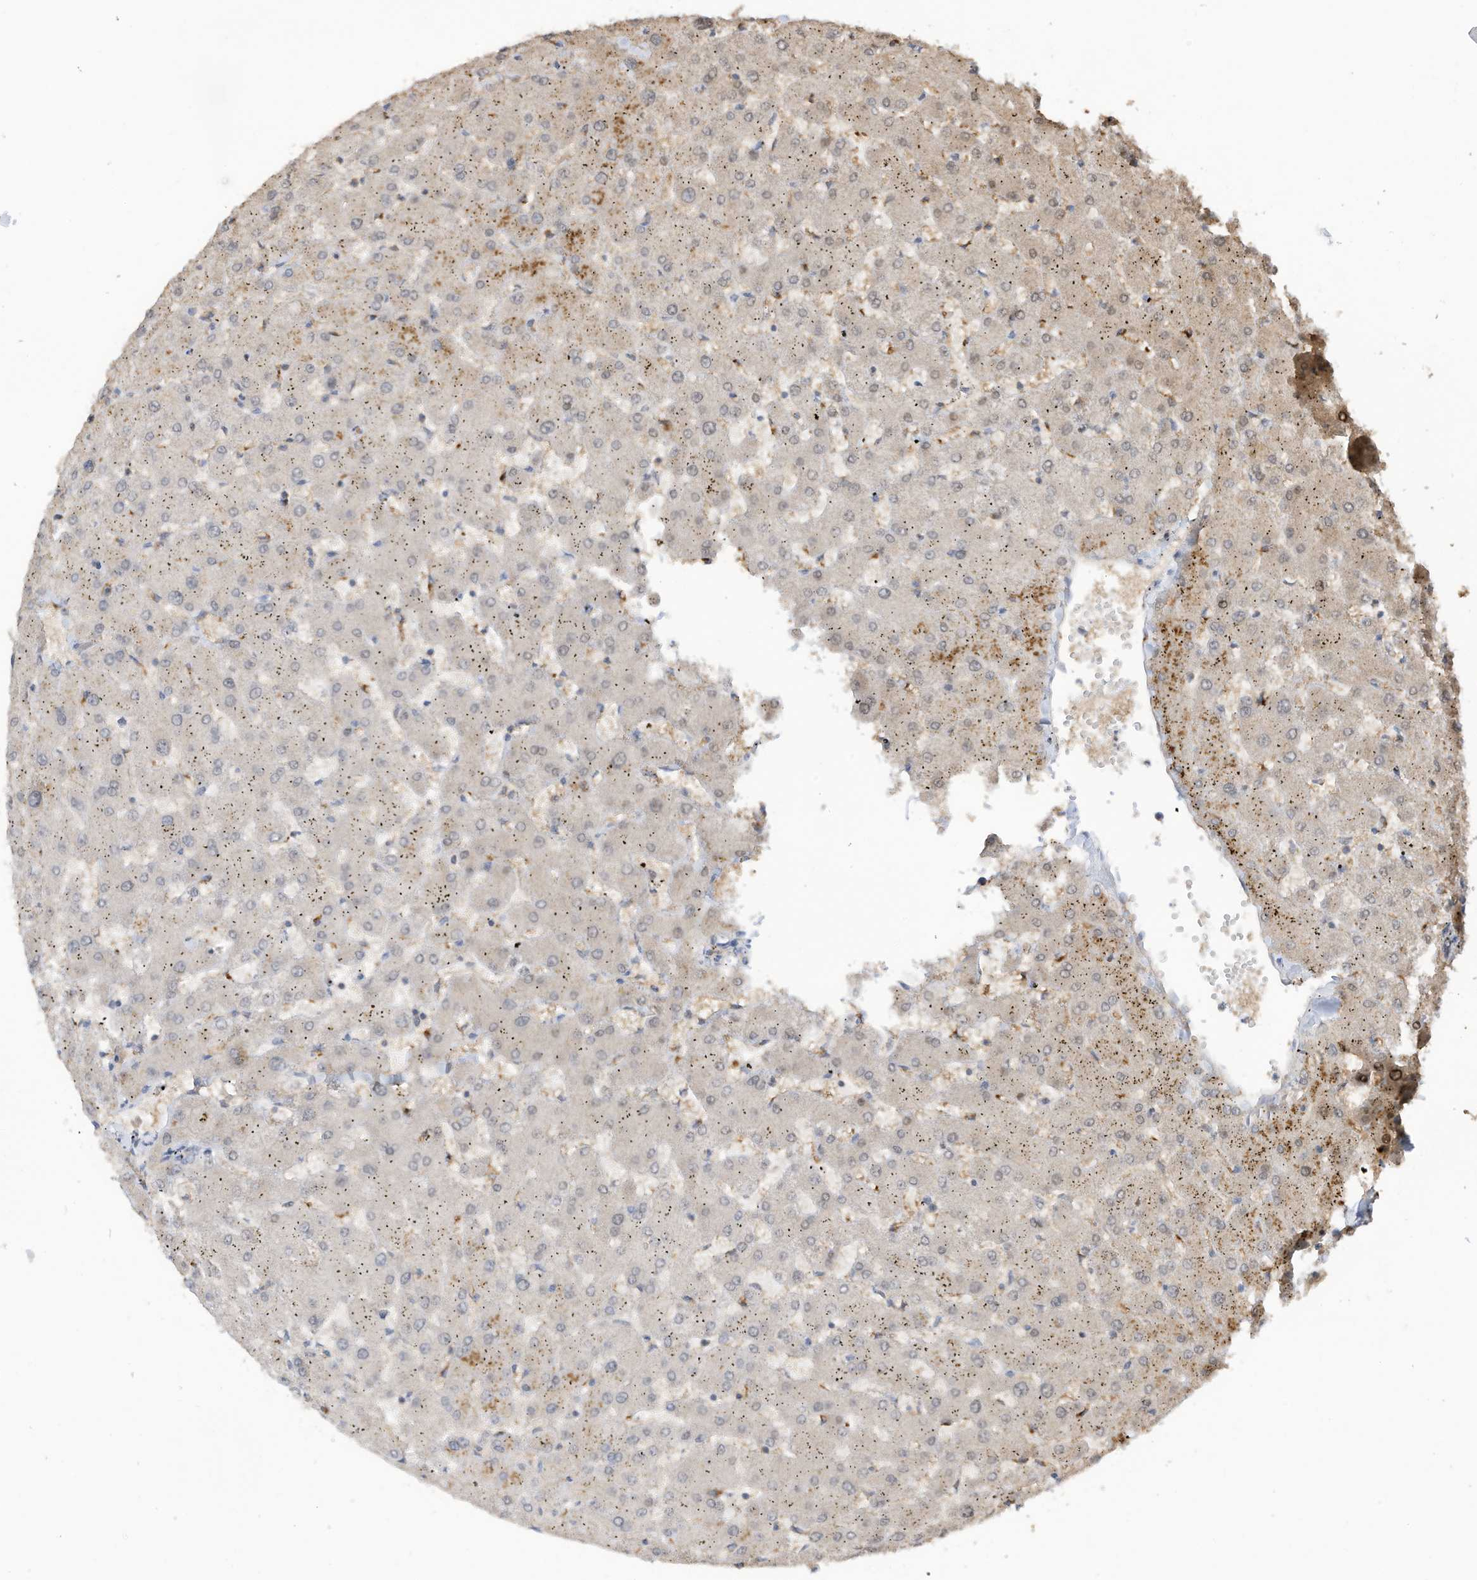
{"staining": {"intensity": "weak", "quantity": "<25%", "location": "nuclear"}, "tissue": "liver", "cell_type": "Cholangiocytes", "image_type": "normal", "snomed": [{"axis": "morphology", "description": "Normal tissue, NOS"}, {"axis": "topography", "description": "Liver"}], "caption": "There is no significant expression in cholangiocytes of liver. (DAB IHC, high magnification).", "gene": "REC8", "patient": {"sex": "female", "age": 63}}